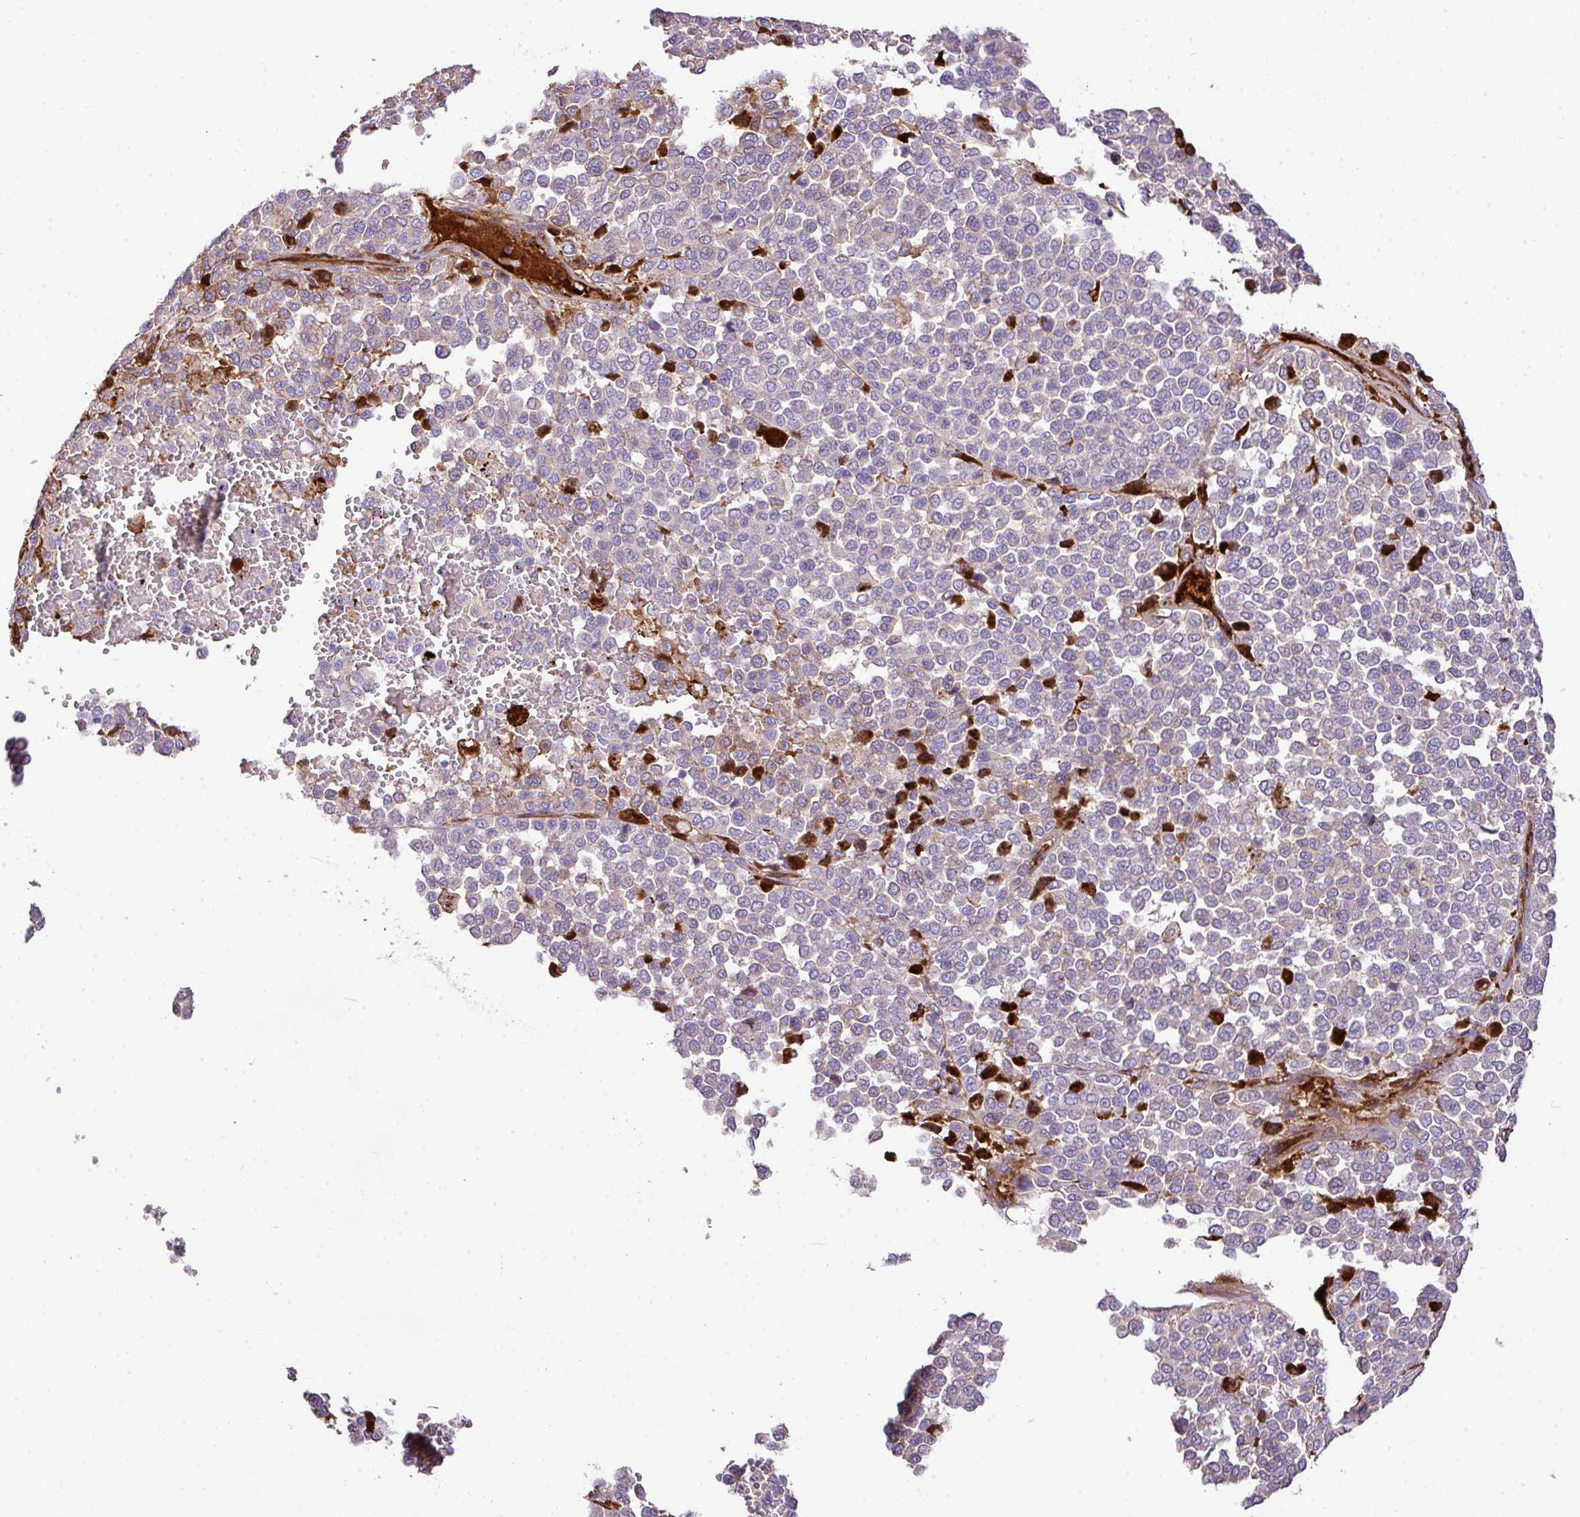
{"staining": {"intensity": "negative", "quantity": "none", "location": "none"}, "tissue": "melanoma", "cell_type": "Tumor cells", "image_type": "cancer", "snomed": [{"axis": "morphology", "description": "Malignant melanoma, Metastatic site"}, {"axis": "topography", "description": "Pancreas"}], "caption": "An image of melanoma stained for a protein exhibits no brown staining in tumor cells.", "gene": "CTXN2", "patient": {"sex": "female", "age": 30}}